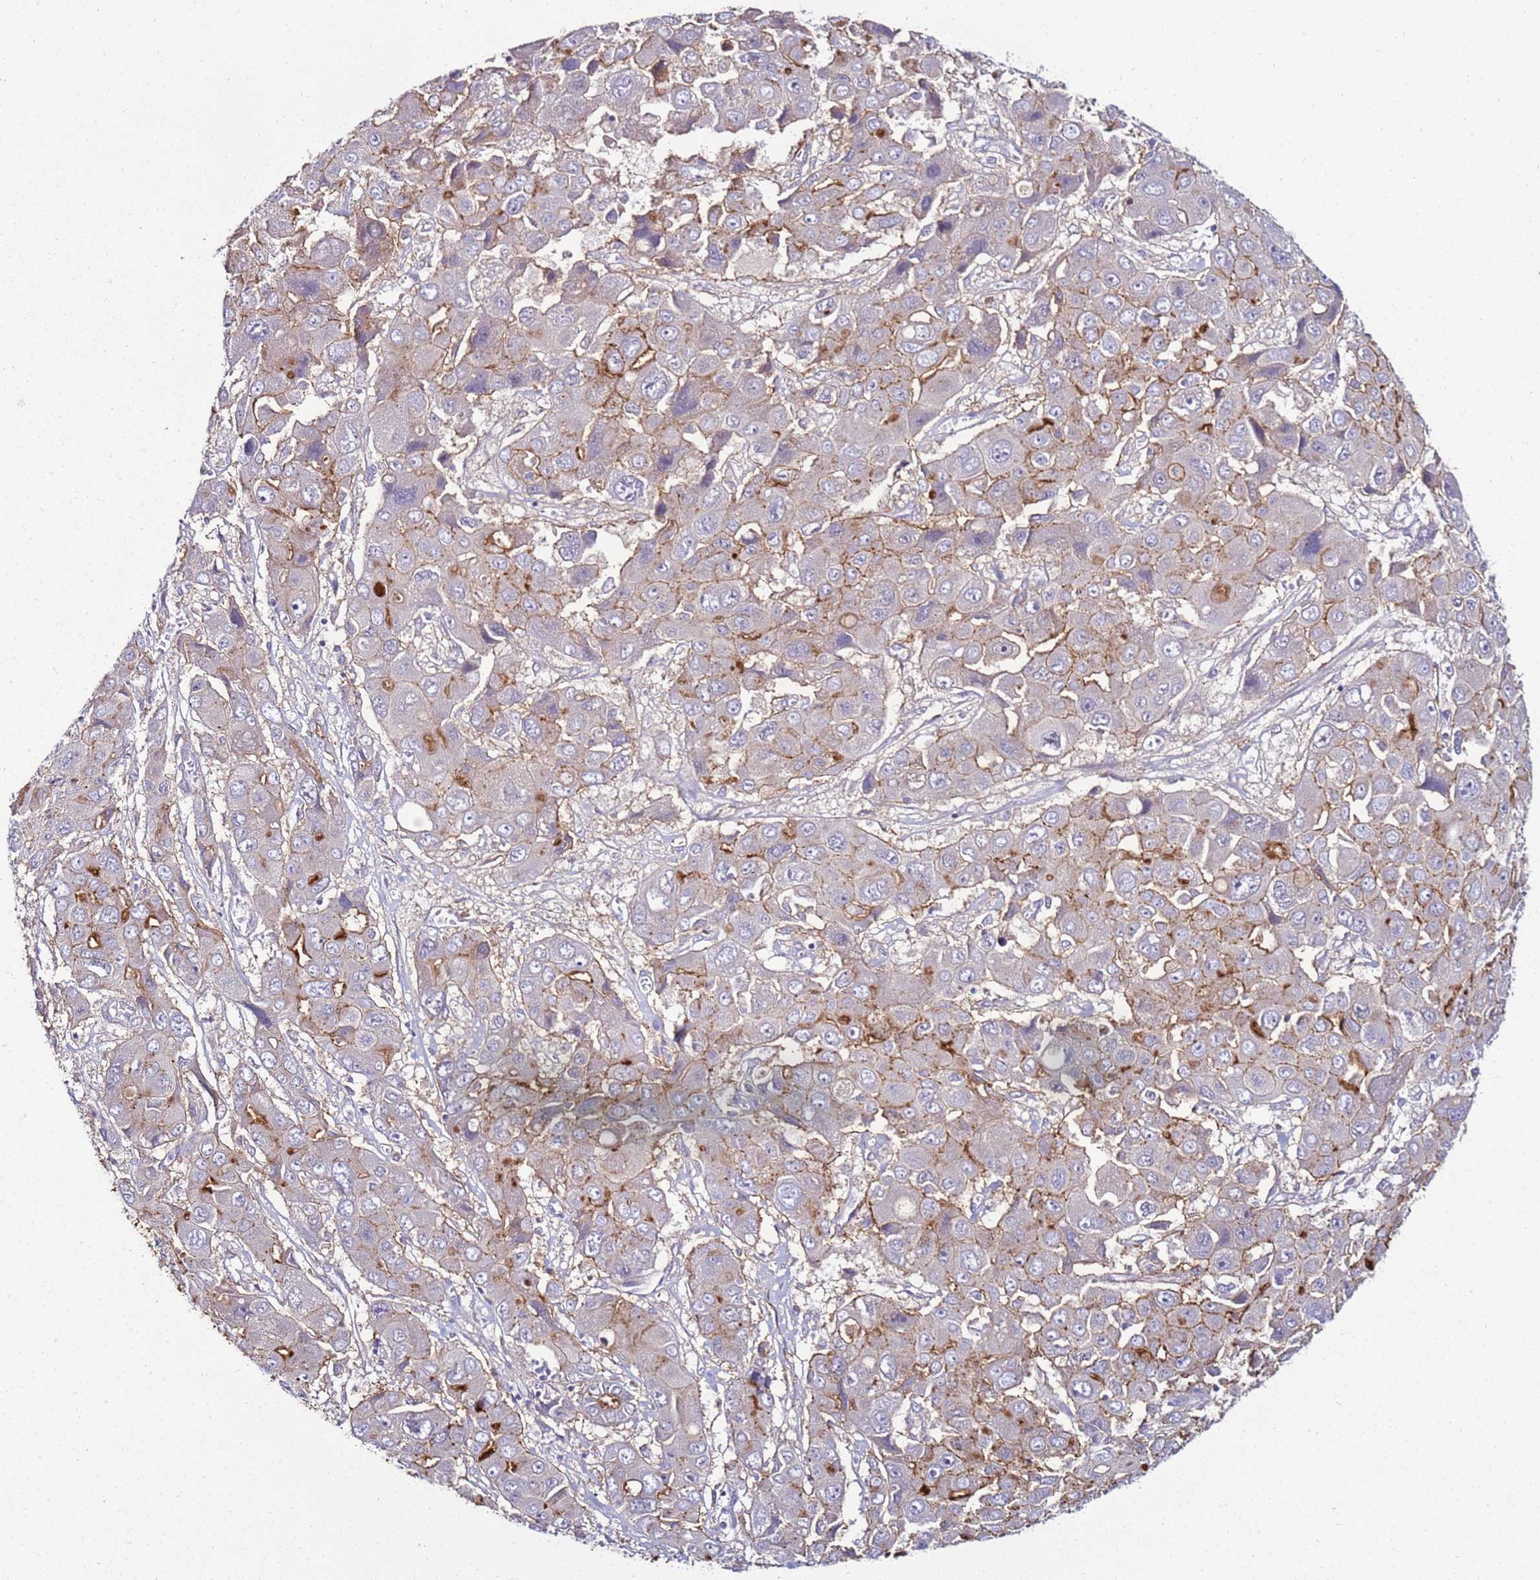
{"staining": {"intensity": "strong", "quantity": "<25%", "location": "cytoplasmic/membranous"}, "tissue": "liver cancer", "cell_type": "Tumor cells", "image_type": "cancer", "snomed": [{"axis": "morphology", "description": "Cholangiocarcinoma"}, {"axis": "topography", "description": "Liver"}], "caption": "Protein positivity by IHC exhibits strong cytoplasmic/membranous positivity in approximately <25% of tumor cells in cholangiocarcinoma (liver).", "gene": "GPN3", "patient": {"sex": "male", "age": 67}}